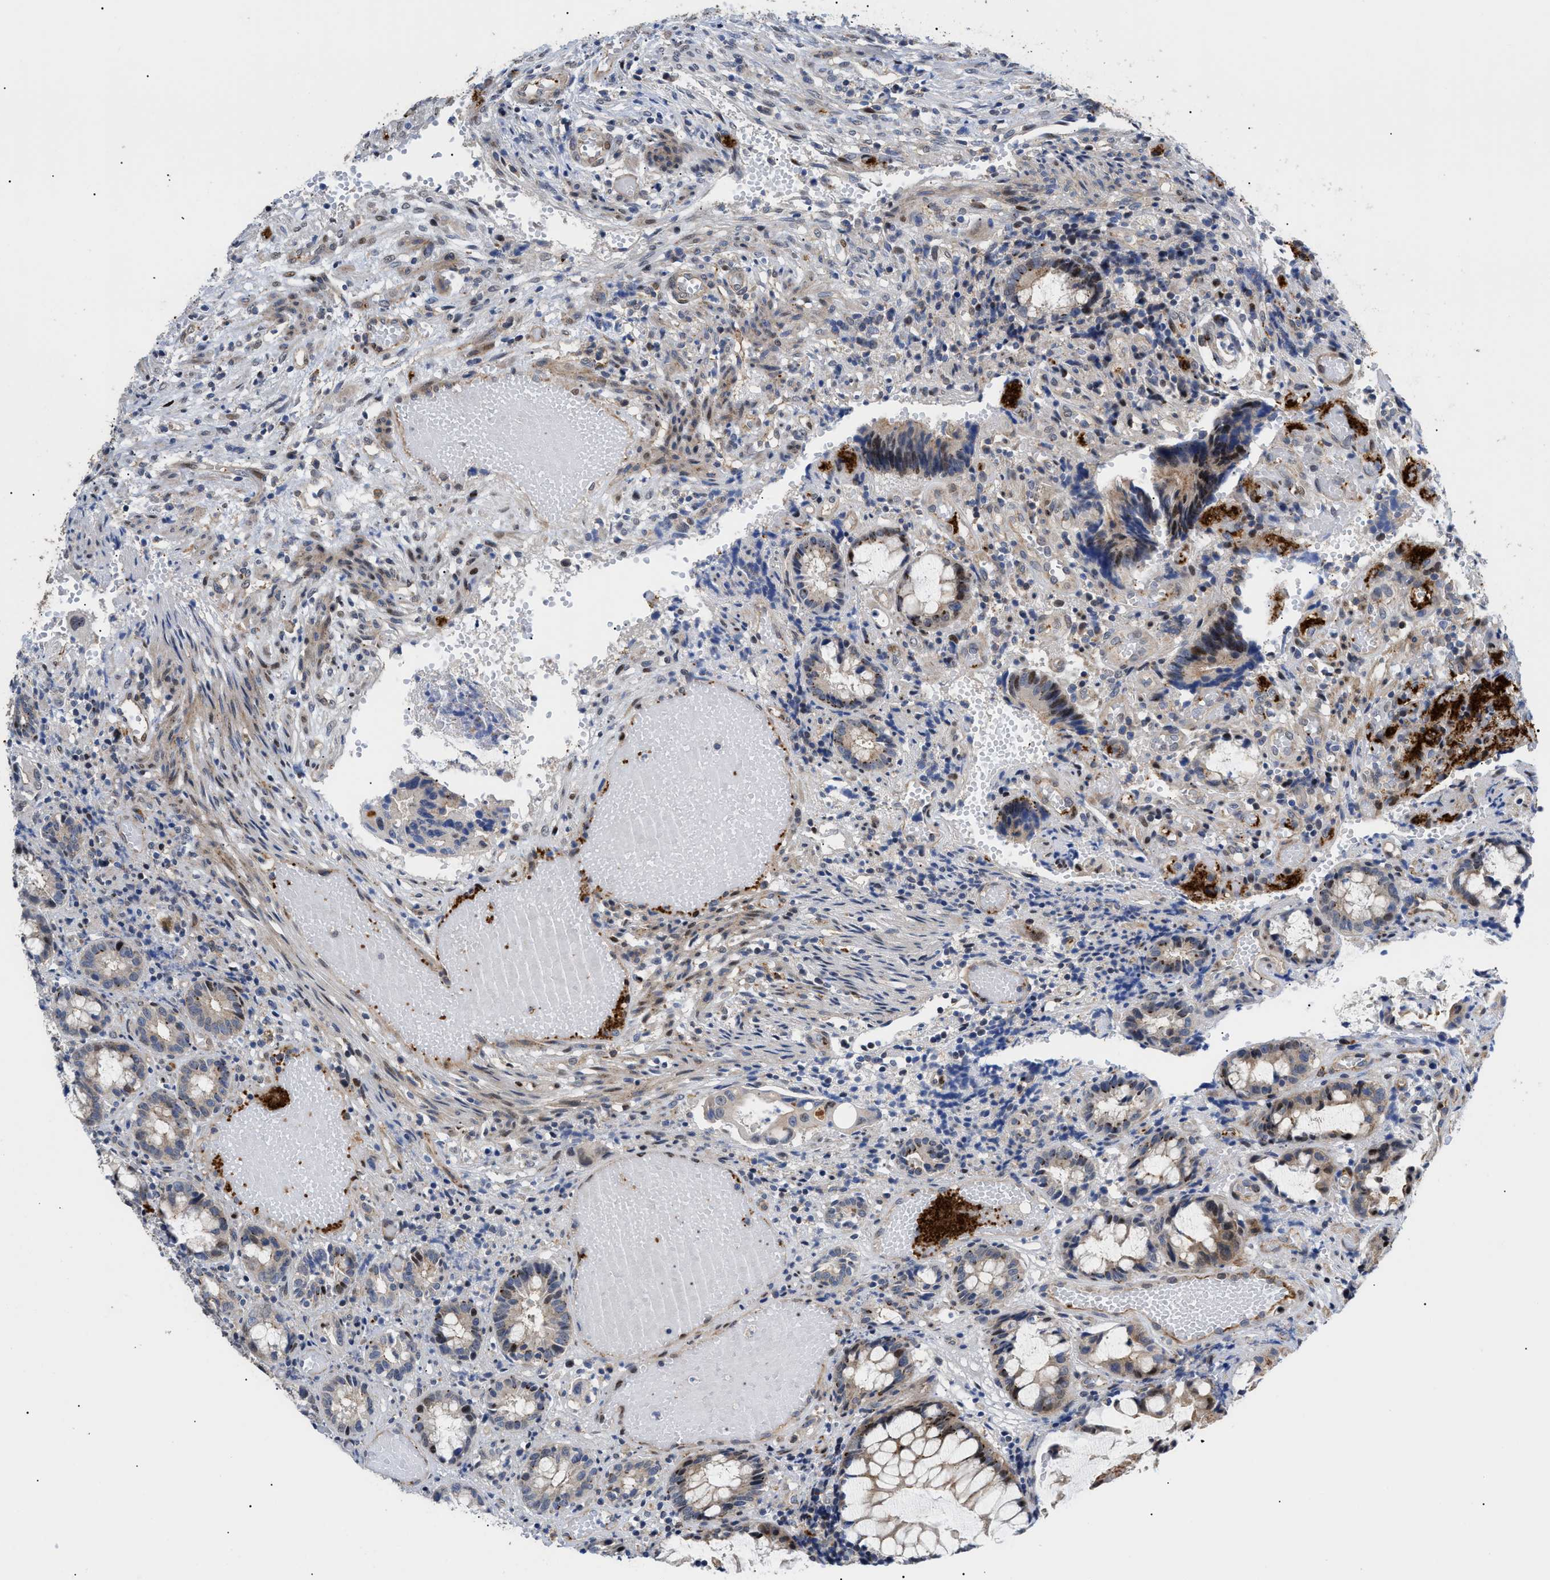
{"staining": {"intensity": "moderate", "quantity": "<25%", "location": "cytoplasmic/membranous,nuclear"}, "tissue": "colorectal cancer", "cell_type": "Tumor cells", "image_type": "cancer", "snomed": [{"axis": "morphology", "description": "Adenocarcinoma, NOS"}, {"axis": "topography", "description": "Colon"}], "caption": "Approximately <25% of tumor cells in human colorectal cancer (adenocarcinoma) reveal moderate cytoplasmic/membranous and nuclear protein staining as visualized by brown immunohistochemical staining.", "gene": "SFXN5", "patient": {"sex": "female", "age": 57}}